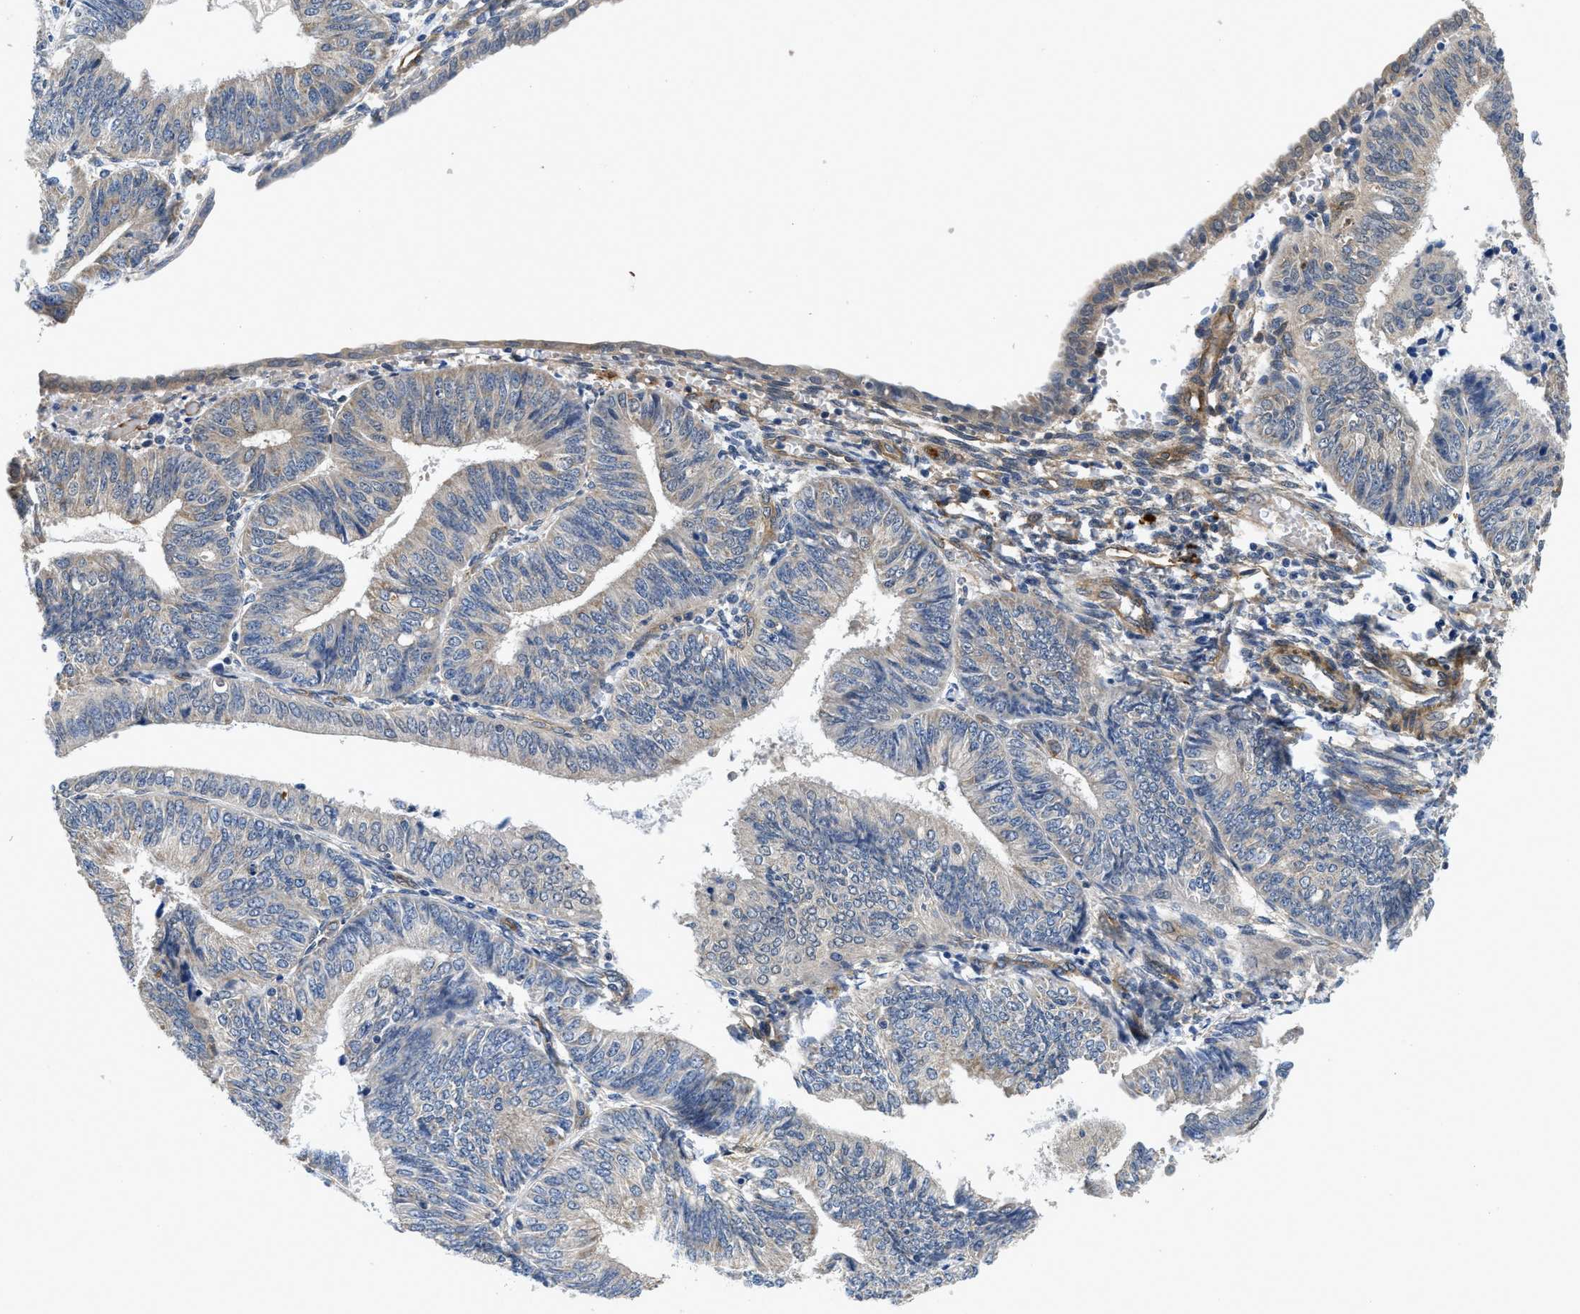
{"staining": {"intensity": "weak", "quantity": "<25%", "location": "cytoplasmic/membranous"}, "tissue": "endometrial cancer", "cell_type": "Tumor cells", "image_type": "cancer", "snomed": [{"axis": "morphology", "description": "Adenocarcinoma, NOS"}, {"axis": "topography", "description": "Endometrium"}], "caption": "DAB immunohistochemical staining of endometrial adenocarcinoma displays no significant expression in tumor cells.", "gene": "RAPH1", "patient": {"sex": "female", "age": 58}}